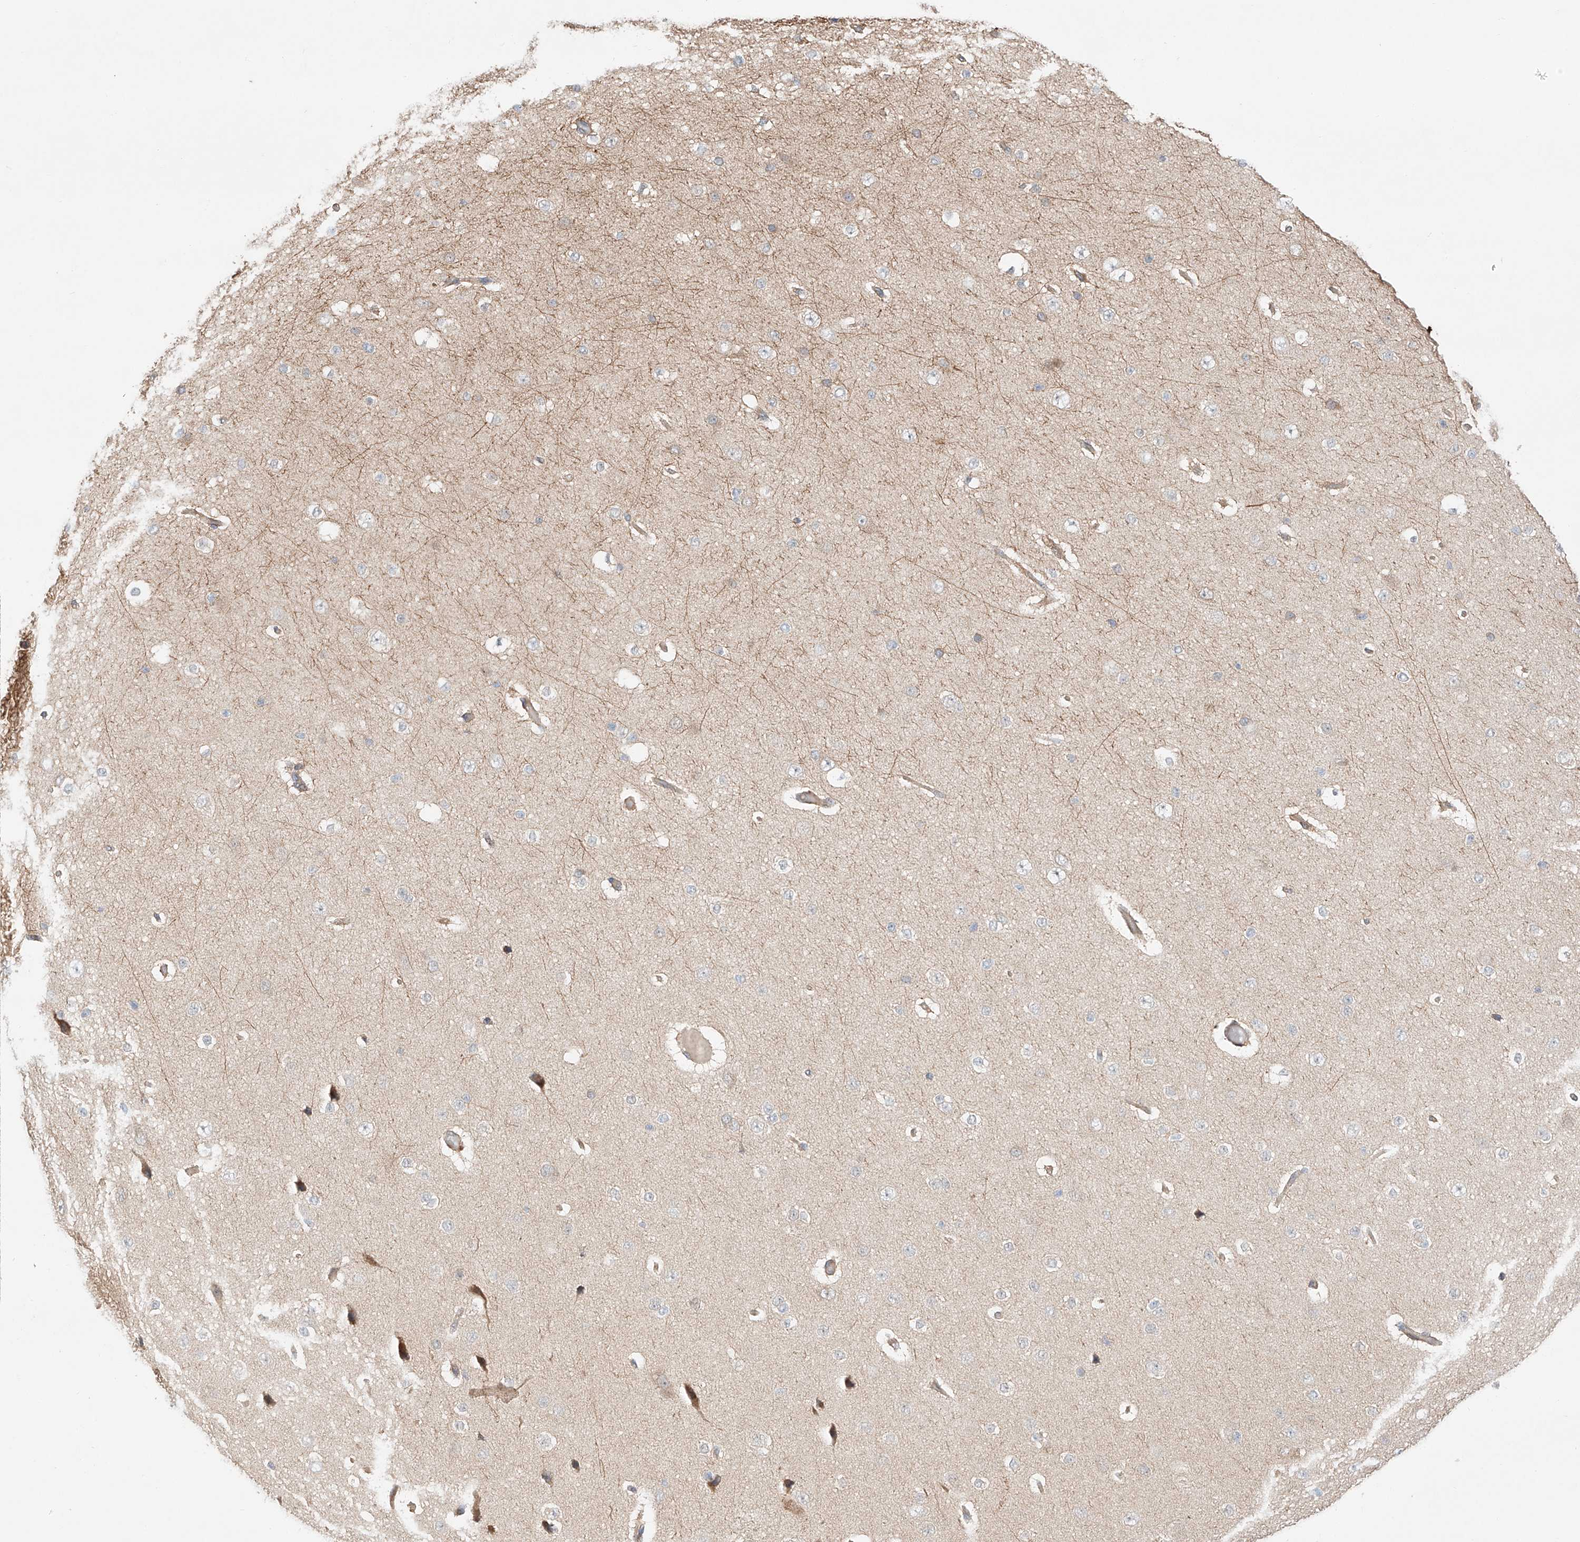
{"staining": {"intensity": "weak", "quantity": "<25%", "location": "cytoplasmic/membranous"}, "tissue": "cerebral cortex", "cell_type": "Endothelial cells", "image_type": "normal", "snomed": [{"axis": "morphology", "description": "Normal tissue, NOS"}, {"axis": "topography", "description": "Cerebral cortex"}], "caption": "This is an immunohistochemistry image of benign cerebral cortex. There is no expression in endothelial cells.", "gene": "IGSF22", "patient": {"sex": "male", "age": 62}}